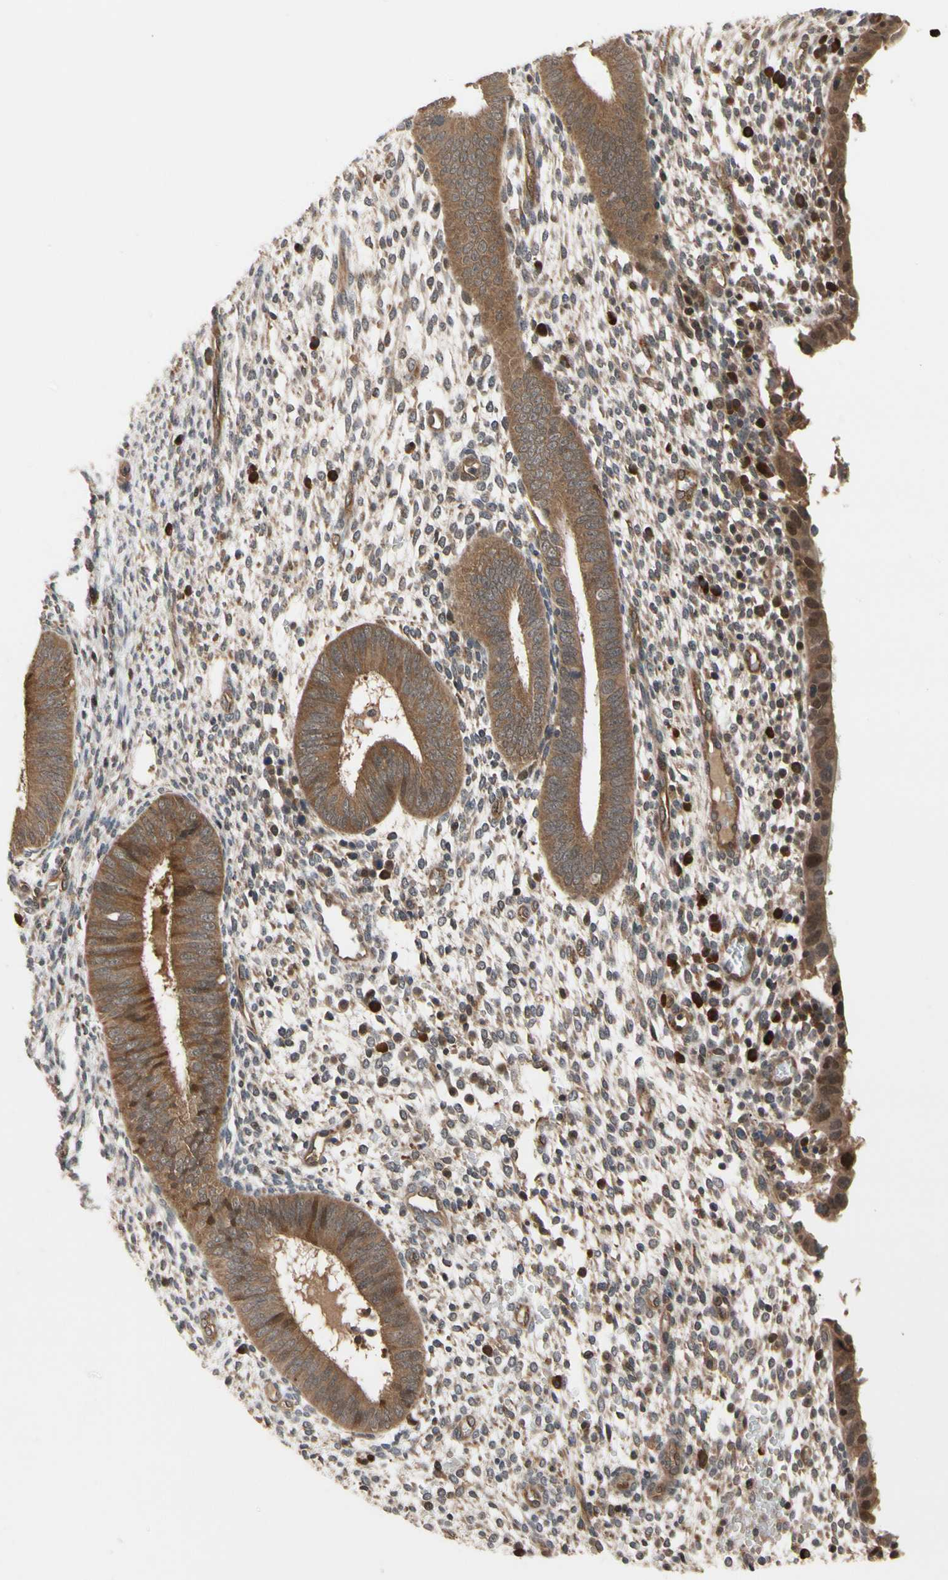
{"staining": {"intensity": "moderate", "quantity": "25%-75%", "location": "cytoplasmic/membranous,nuclear"}, "tissue": "endometrium", "cell_type": "Cells in endometrial stroma", "image_type": "normal", "snomed": [{"axis": "morphology", "description": "Normal tissue, NOS"}, {"axis": "topography", "description": "Endometrium"}], "caption": "There is medium levels of moderate cytoplasmic/membranous,nuclear expression in cells in endometrial stroma of normal endometrium, as demonstrated by immunohistochemical staining (brown color).", "gene": "CYTIP", "patient": {"sex": "female", "age": 35}}